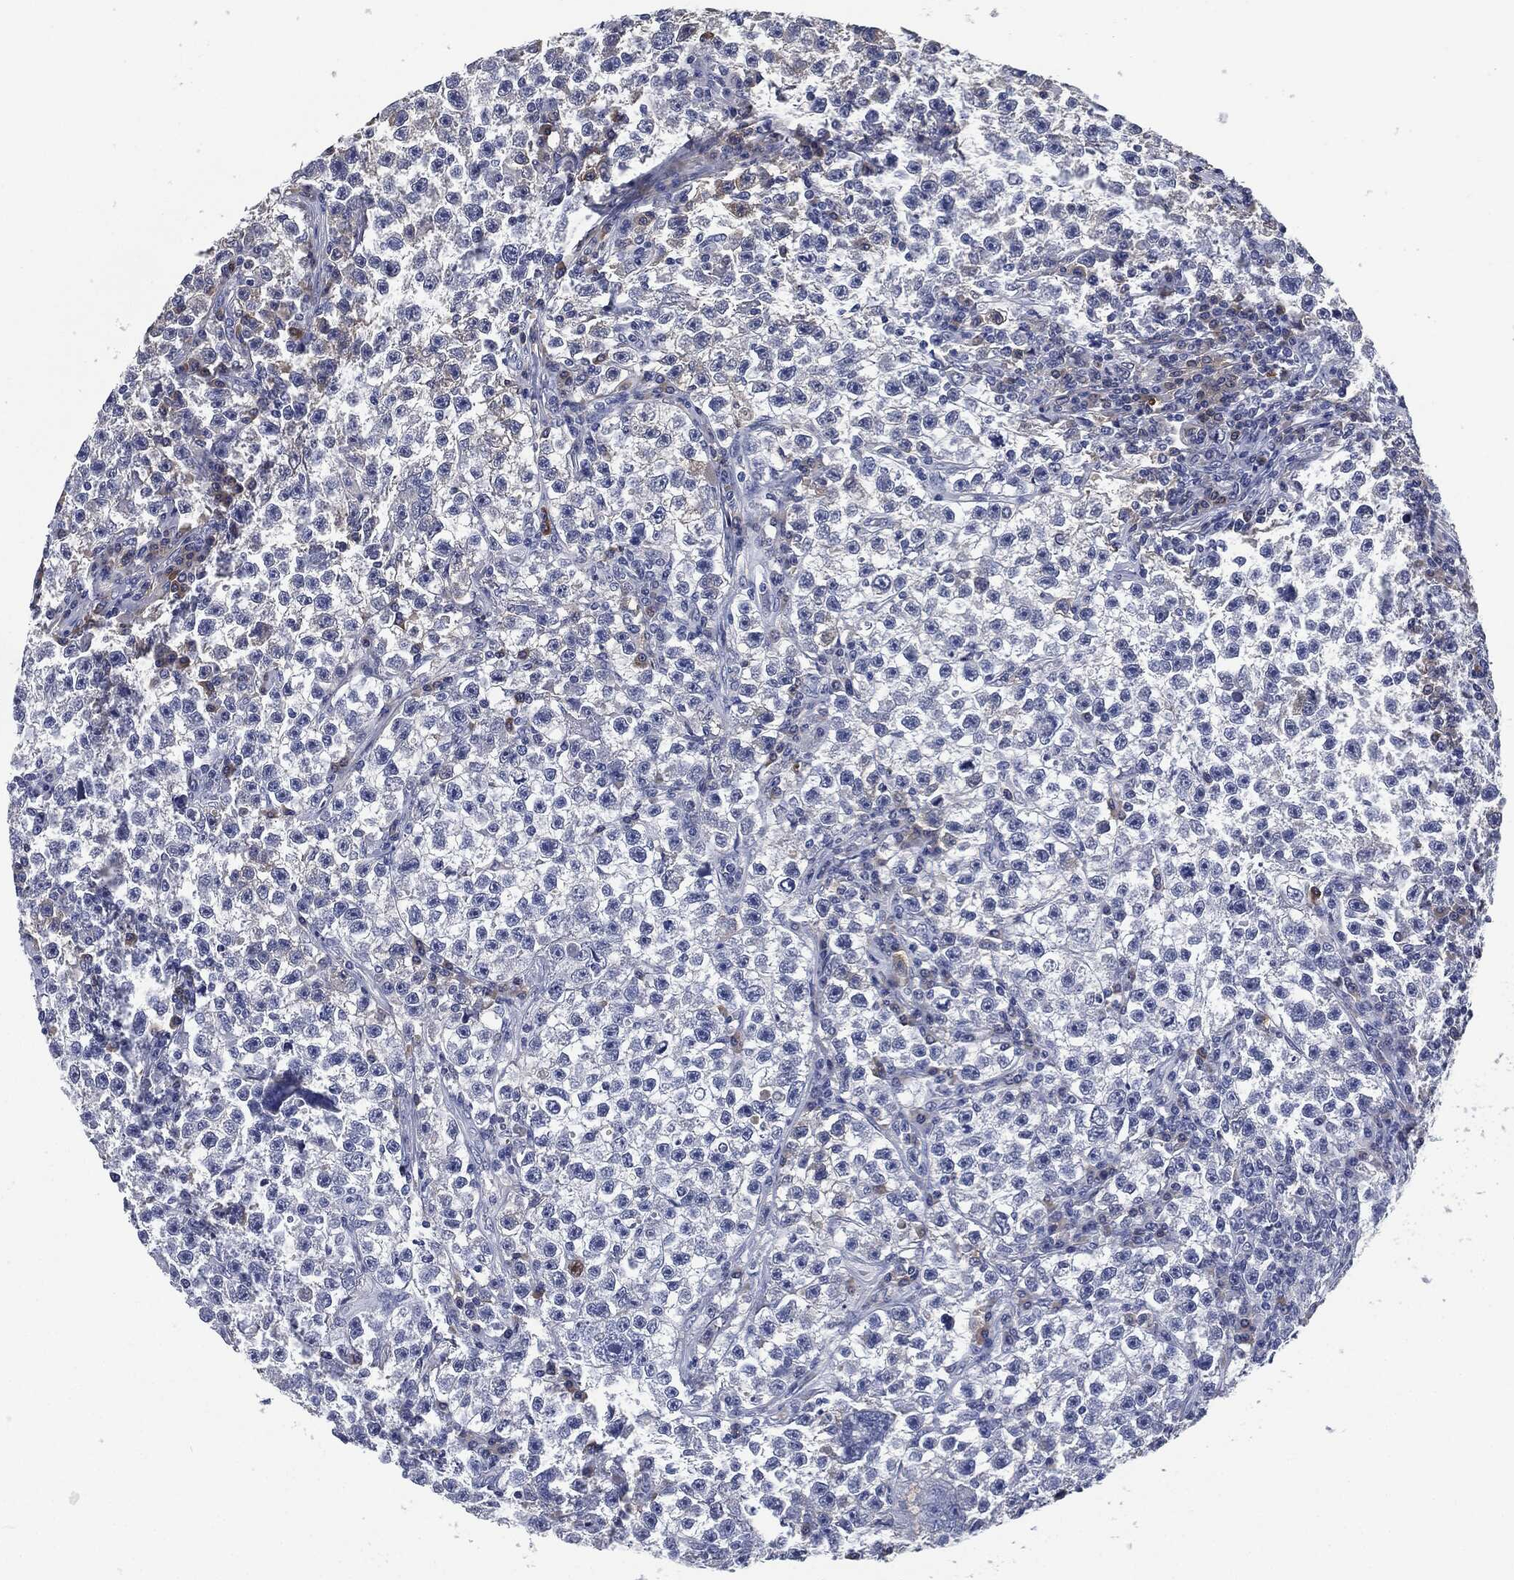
{"staining": {"intensity": "negative", "quantity": "none", "location": "none"}, "tissue": "testis cancer", "cell_type": "Tumor cells", "image_type": "cancer", "snomed": [{"axis": "morphology", "description": "Seminoma, NOS"}, {"axis": "topography", "description": "Testis"}], "caption": "A high-resolution image shows immunohistochemistry staining of seminoma (testis), which displays no significant expression in tumor cells.", "gene": "SIGLEC7", "patient": {"sex": "male", "age": 22}}